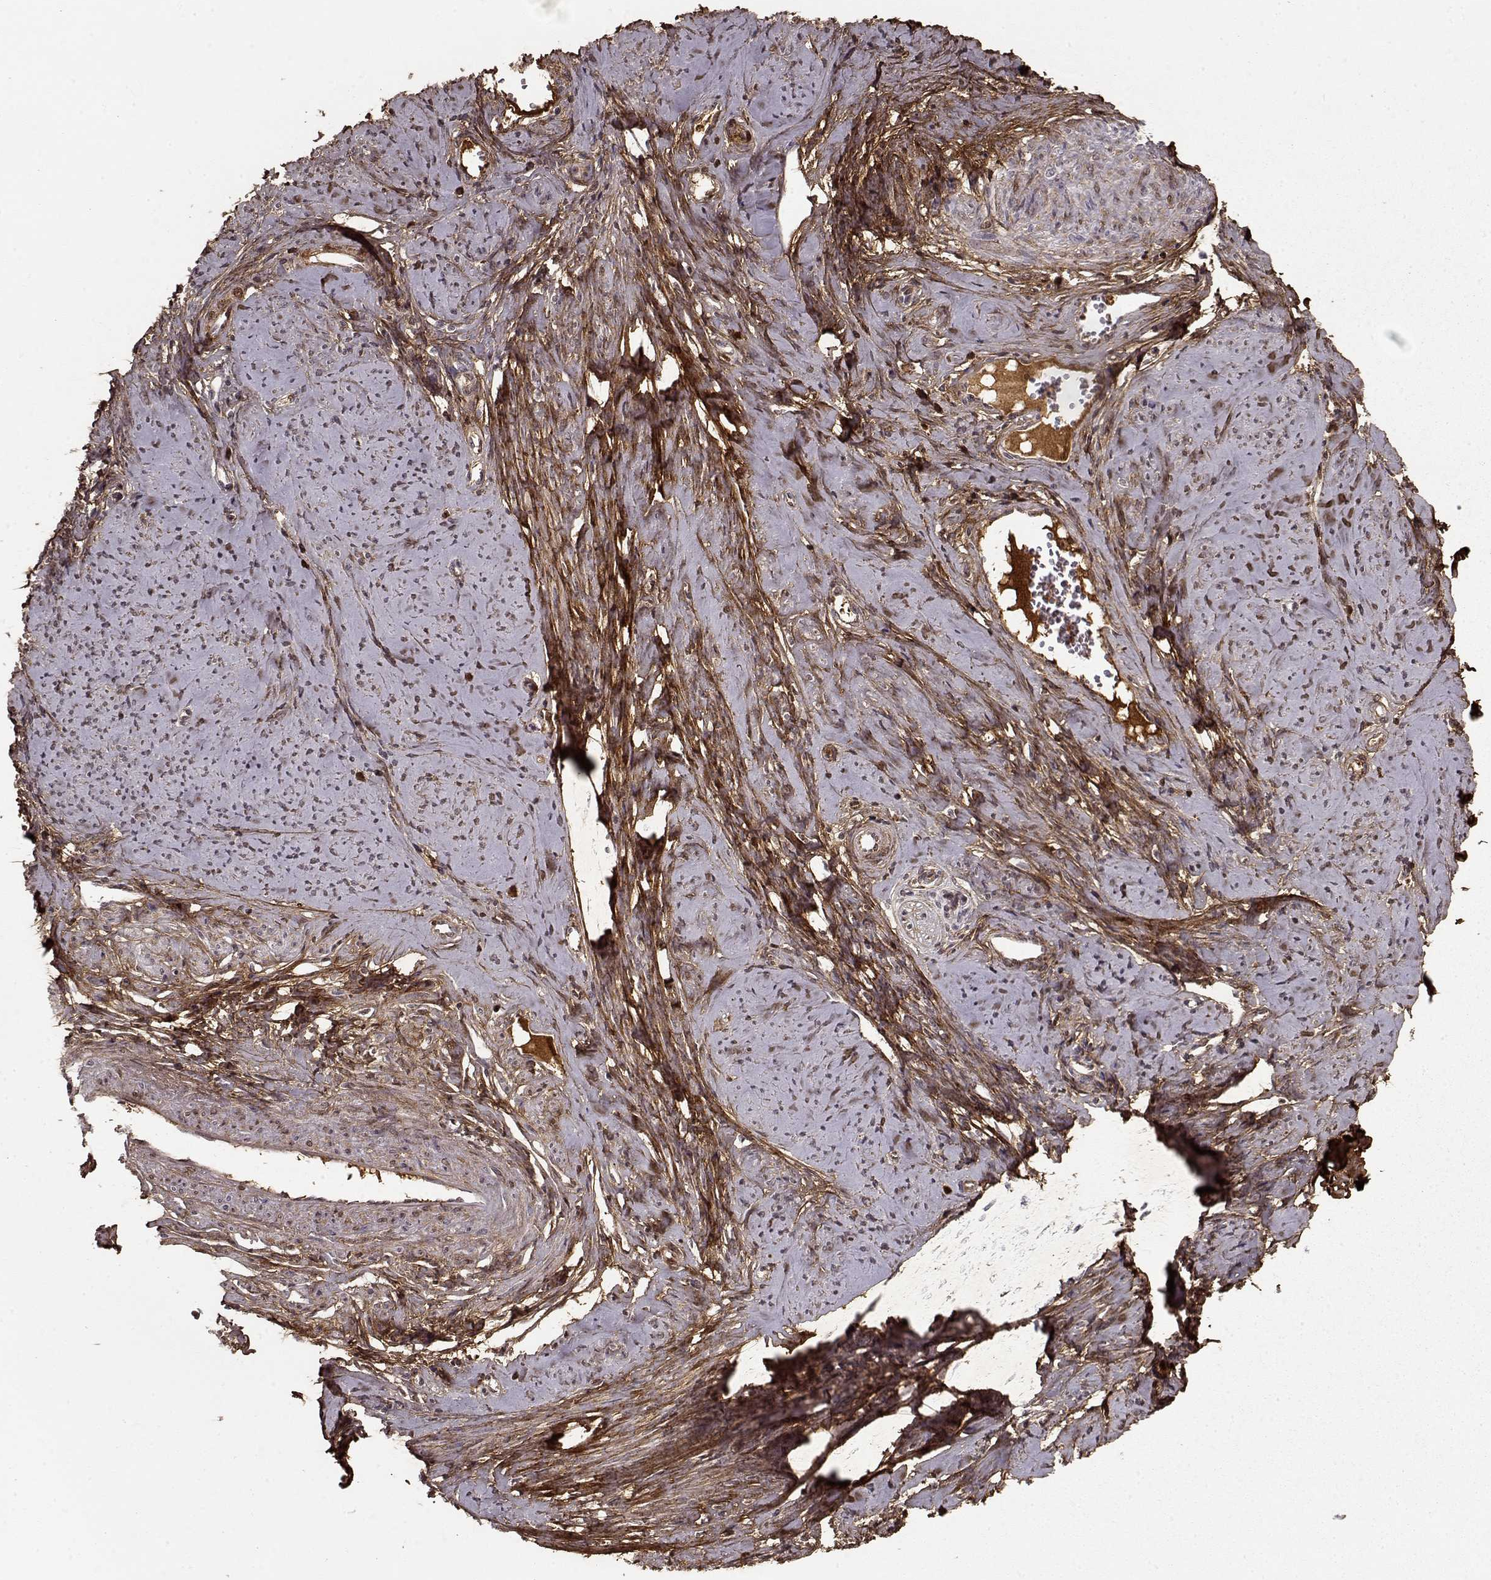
{"staining": {"intensity": "negative", "quantity": "none", "location": "none"}, "tissue": "smooth muscle", "cell_type": "Smooth muscle cells", "image_type": "normal", "snomed": [{"axis": "morphology", "description": "Normal tissue, NOS"}, {"axis": "topography", "description": "Smooth muscle"}], "caption": "DAB (3,3'-diaminobenzidine) immunohistochemical staining of normal smooth muscle demonstrates no significant staining in smooth muscle cells. (DAB (3,3'-diaminobenzidine) IHC with hematoxylin counter stain).", "gene": "LUM", "patient": {"sex": "female", "age": 48}}